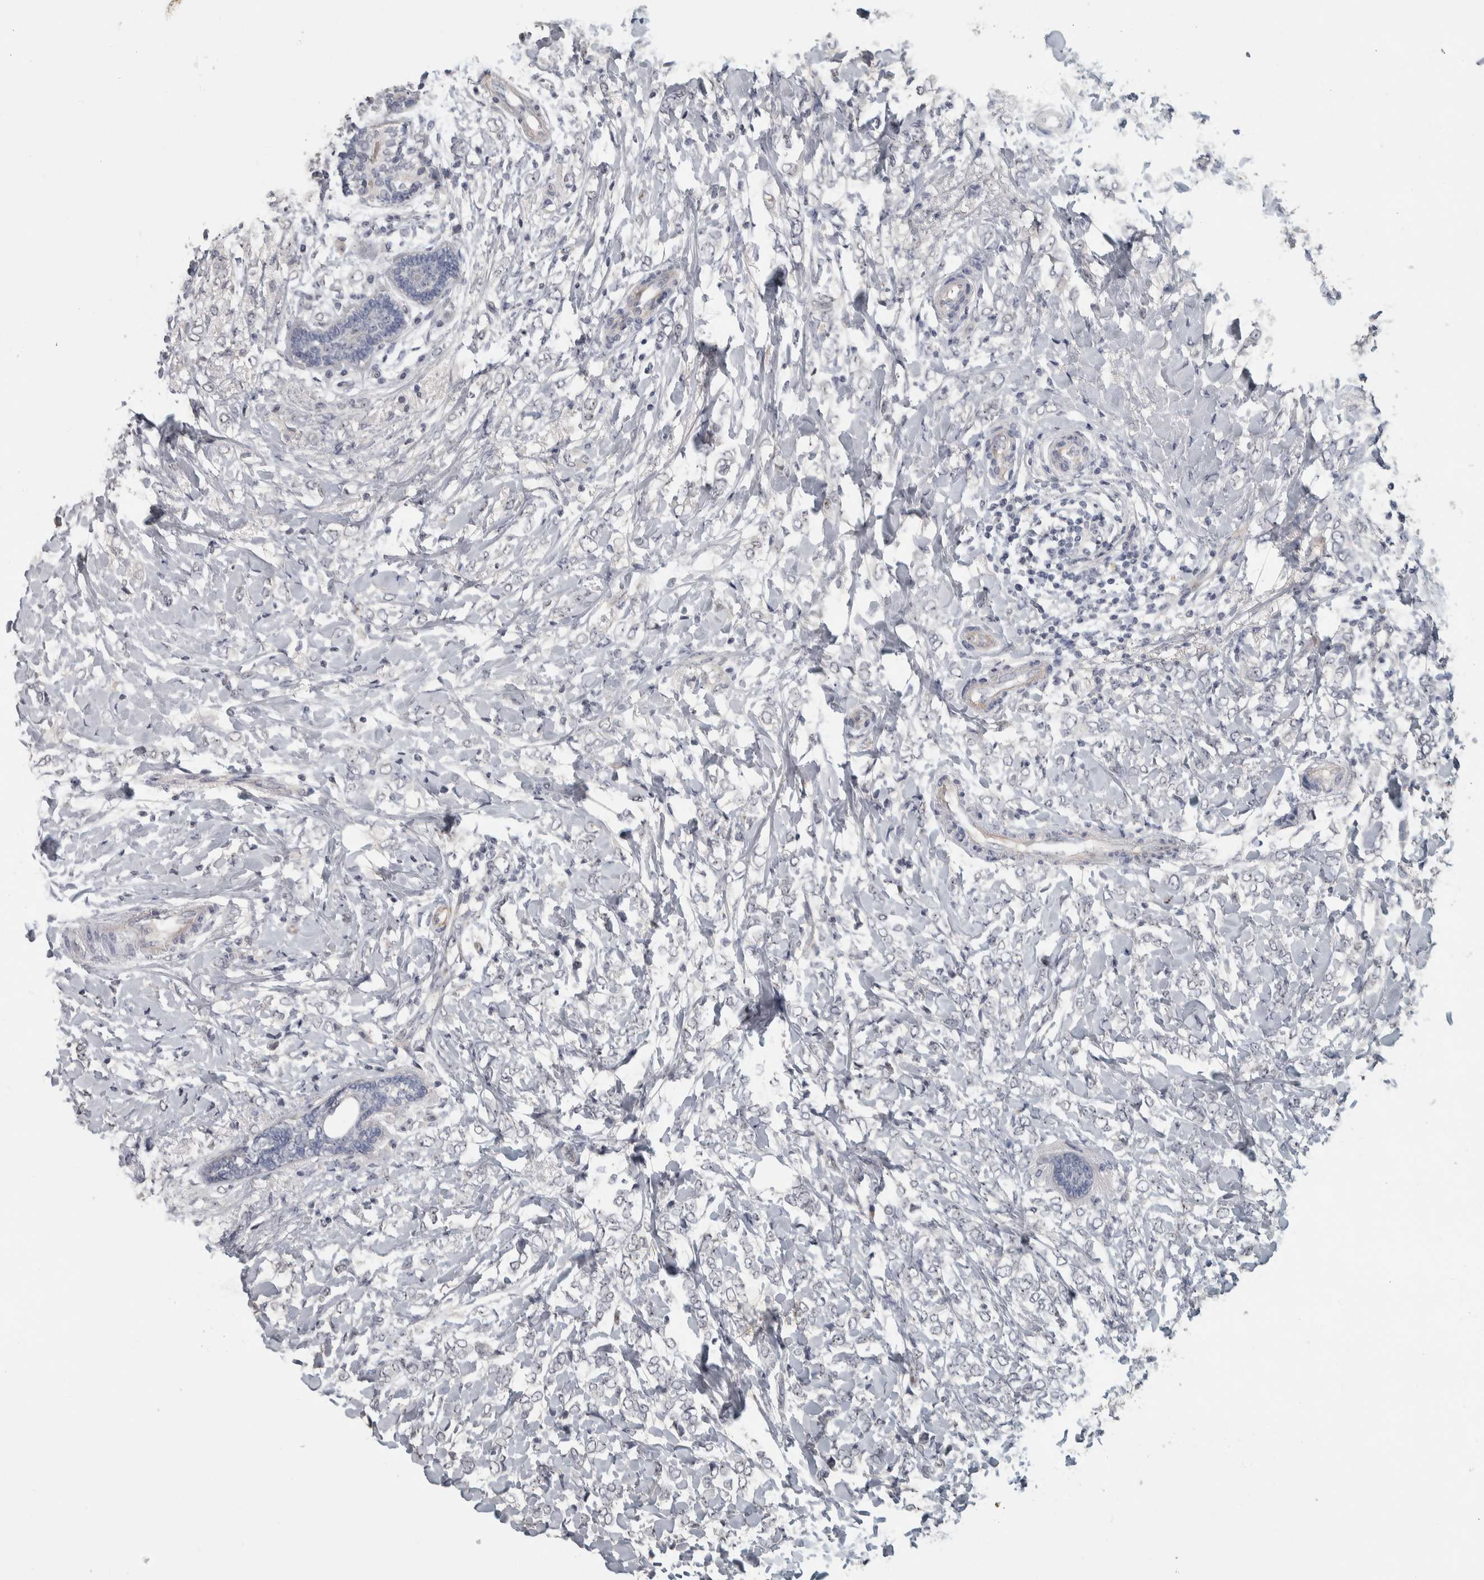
{"staining": {"intensity": "negative", "quantity": "none", "location": "none"}, "tissue": "breast cancer", "cell_type": "Tumor cells", "image_type": "cancer", "snomed": [{"axis": "morphology", "description": "Normal tissue, NOS"}, {"axis": "morphology", "description": "Lobular carcinoma"}, {"axis": "topography", "description": "Breast"}], "caption": "Immunohistochemistry (IHC) photomicrograph of neoplastic tissue: breast lobular carcinoma stained with DAB shows no significant protein staining in tumor cells. (Brightfield microscopy of DAB (3,3'-diaminobenzidine) immunohistochemistry at high magnification).", "gene": "DCAF10", "patient": {"sex": "female", "age": 47}}